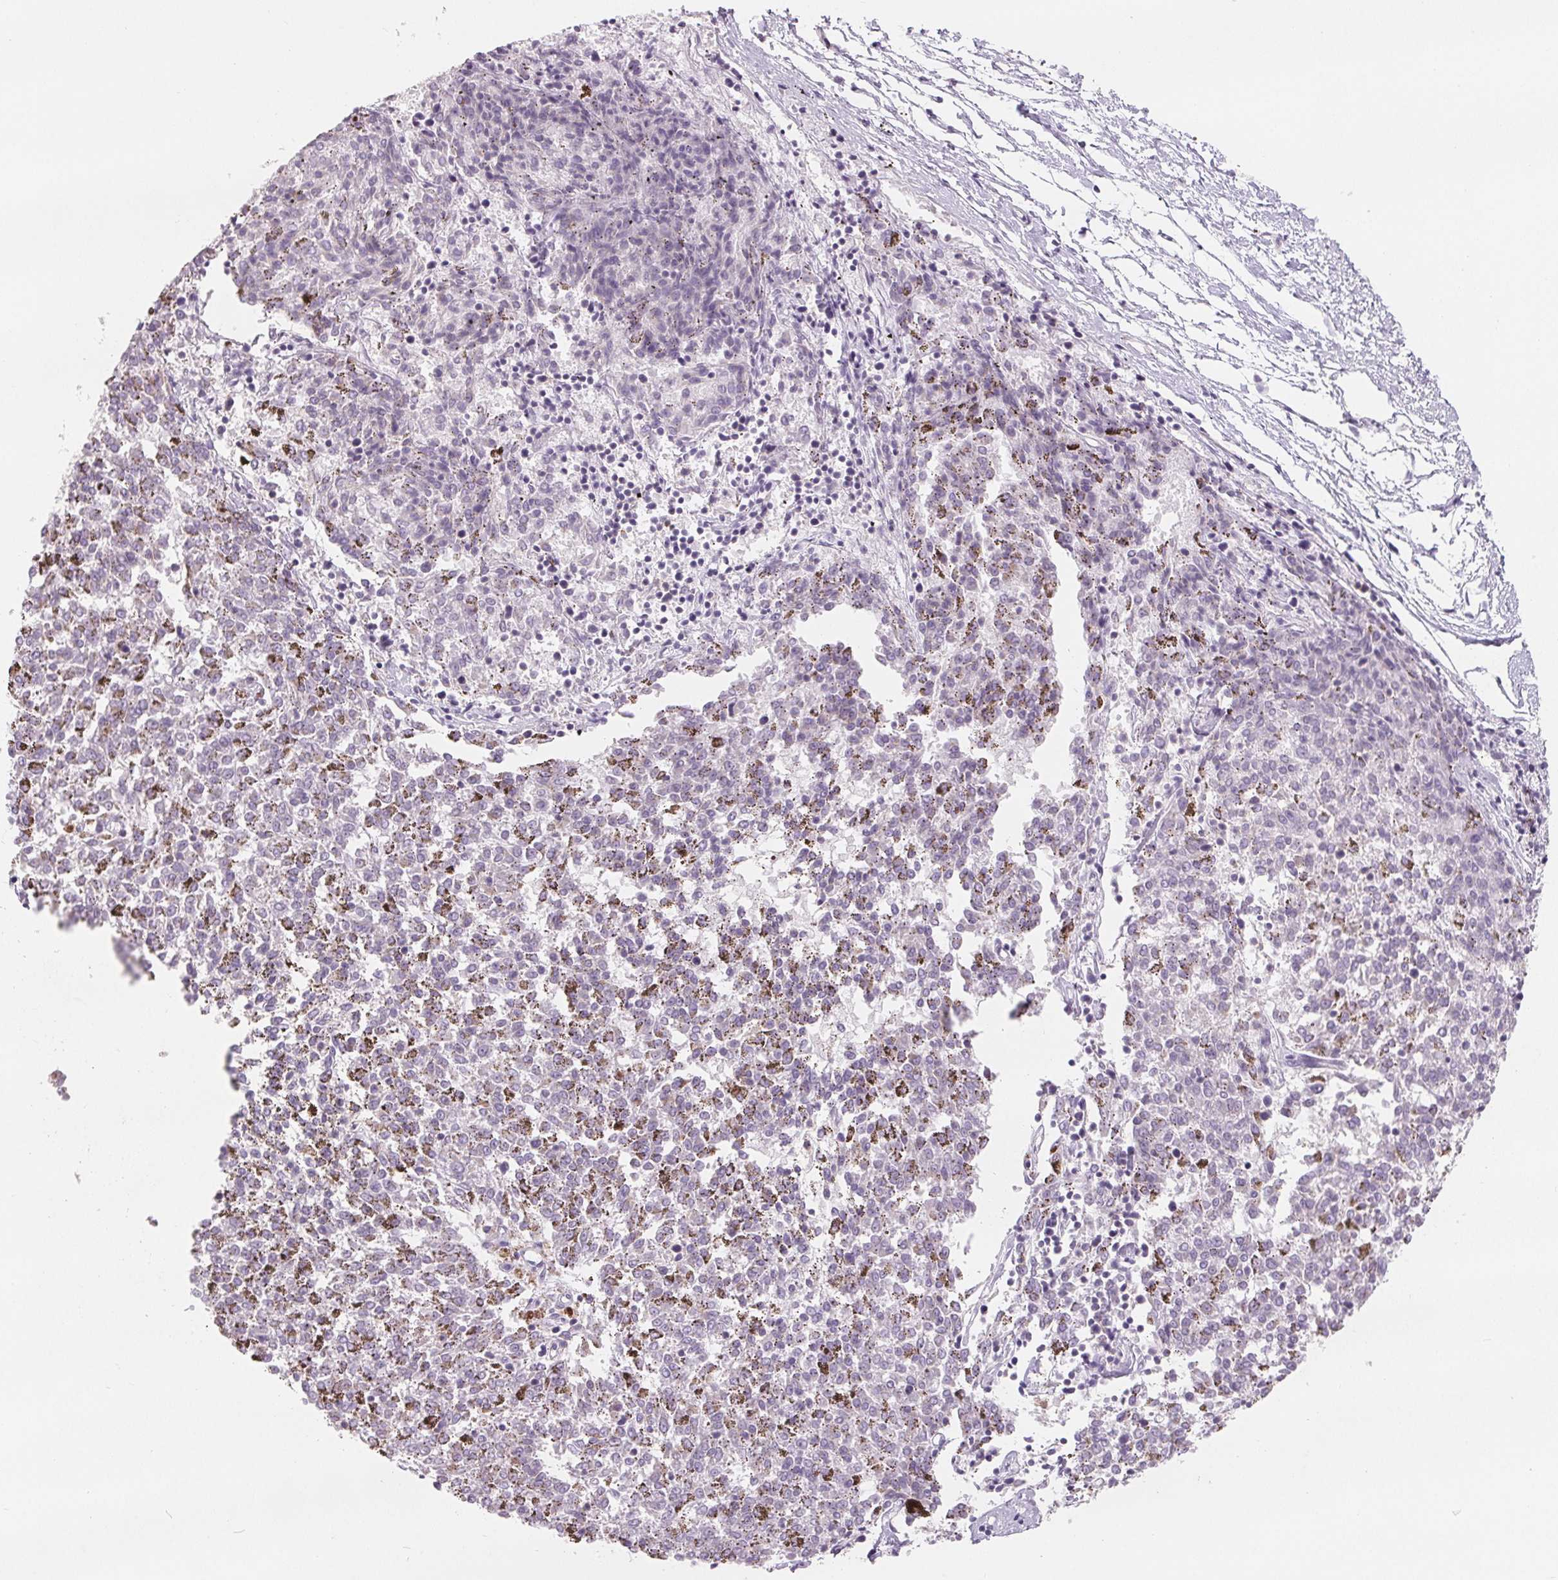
{"staining": {"intensity": "negative", "quantity": "none", "location": "none"}, "tissue": "melanoma", "cell_type": "Tumor cells", "image_type": "cancer", "snomed": [{"axis": "morphology", "description": "Malignant melanoma, NOS"}, {"axis": "topography", "description": "Skin"}], "caption": "An immunohistochemistry (IHC) histopathology image of melanoma is shown. There is no staining in tumor cells of melanoma.", "gene": "CD69", "patient": {"sex": "female", "age": 72}}